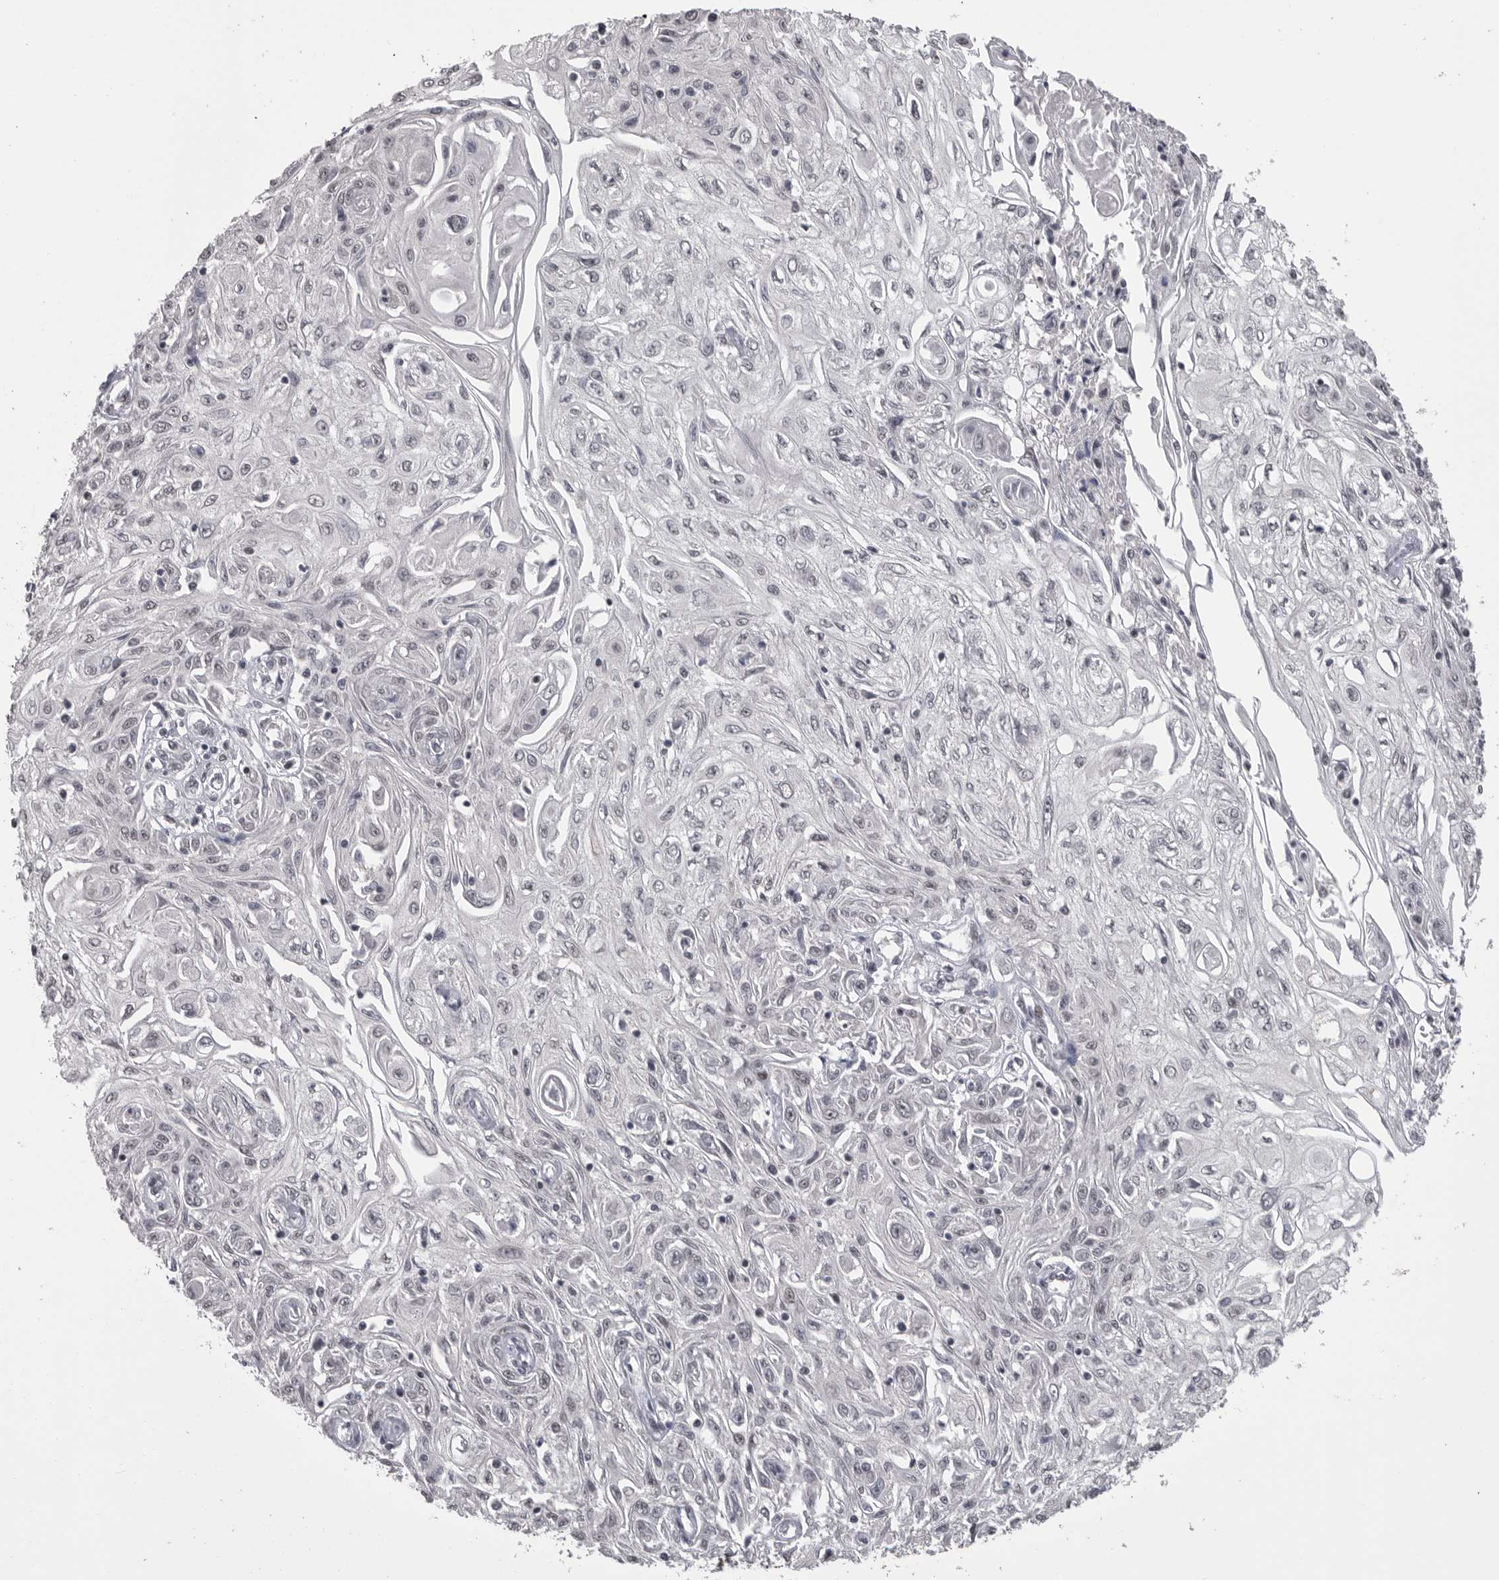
{"staining": {"intensity": "negative", "quantity": "none", "location": "none"}, "tissue": "skin cancer", "cell_type": "Tumor cells", "image_type": "cancer", "snomed": [{"axis": "morphology", "description": "Squamous cell carcinoma, NOS"}, {"axis": "morphology", "description": "Squamous cell carcinoma, metastatic, NOS"}, {"axis": "topography", "description": "Skin"}, {"axis": "topography", "description": "Lymph node"}], "caption": "High power microscopy photomicrograph of an immunohistochemistry micrograph of skin cancer, revealing no significant staining in tumor cells.", "gene": "DLG2", "patient": {"sex": "male", "age": 75}}